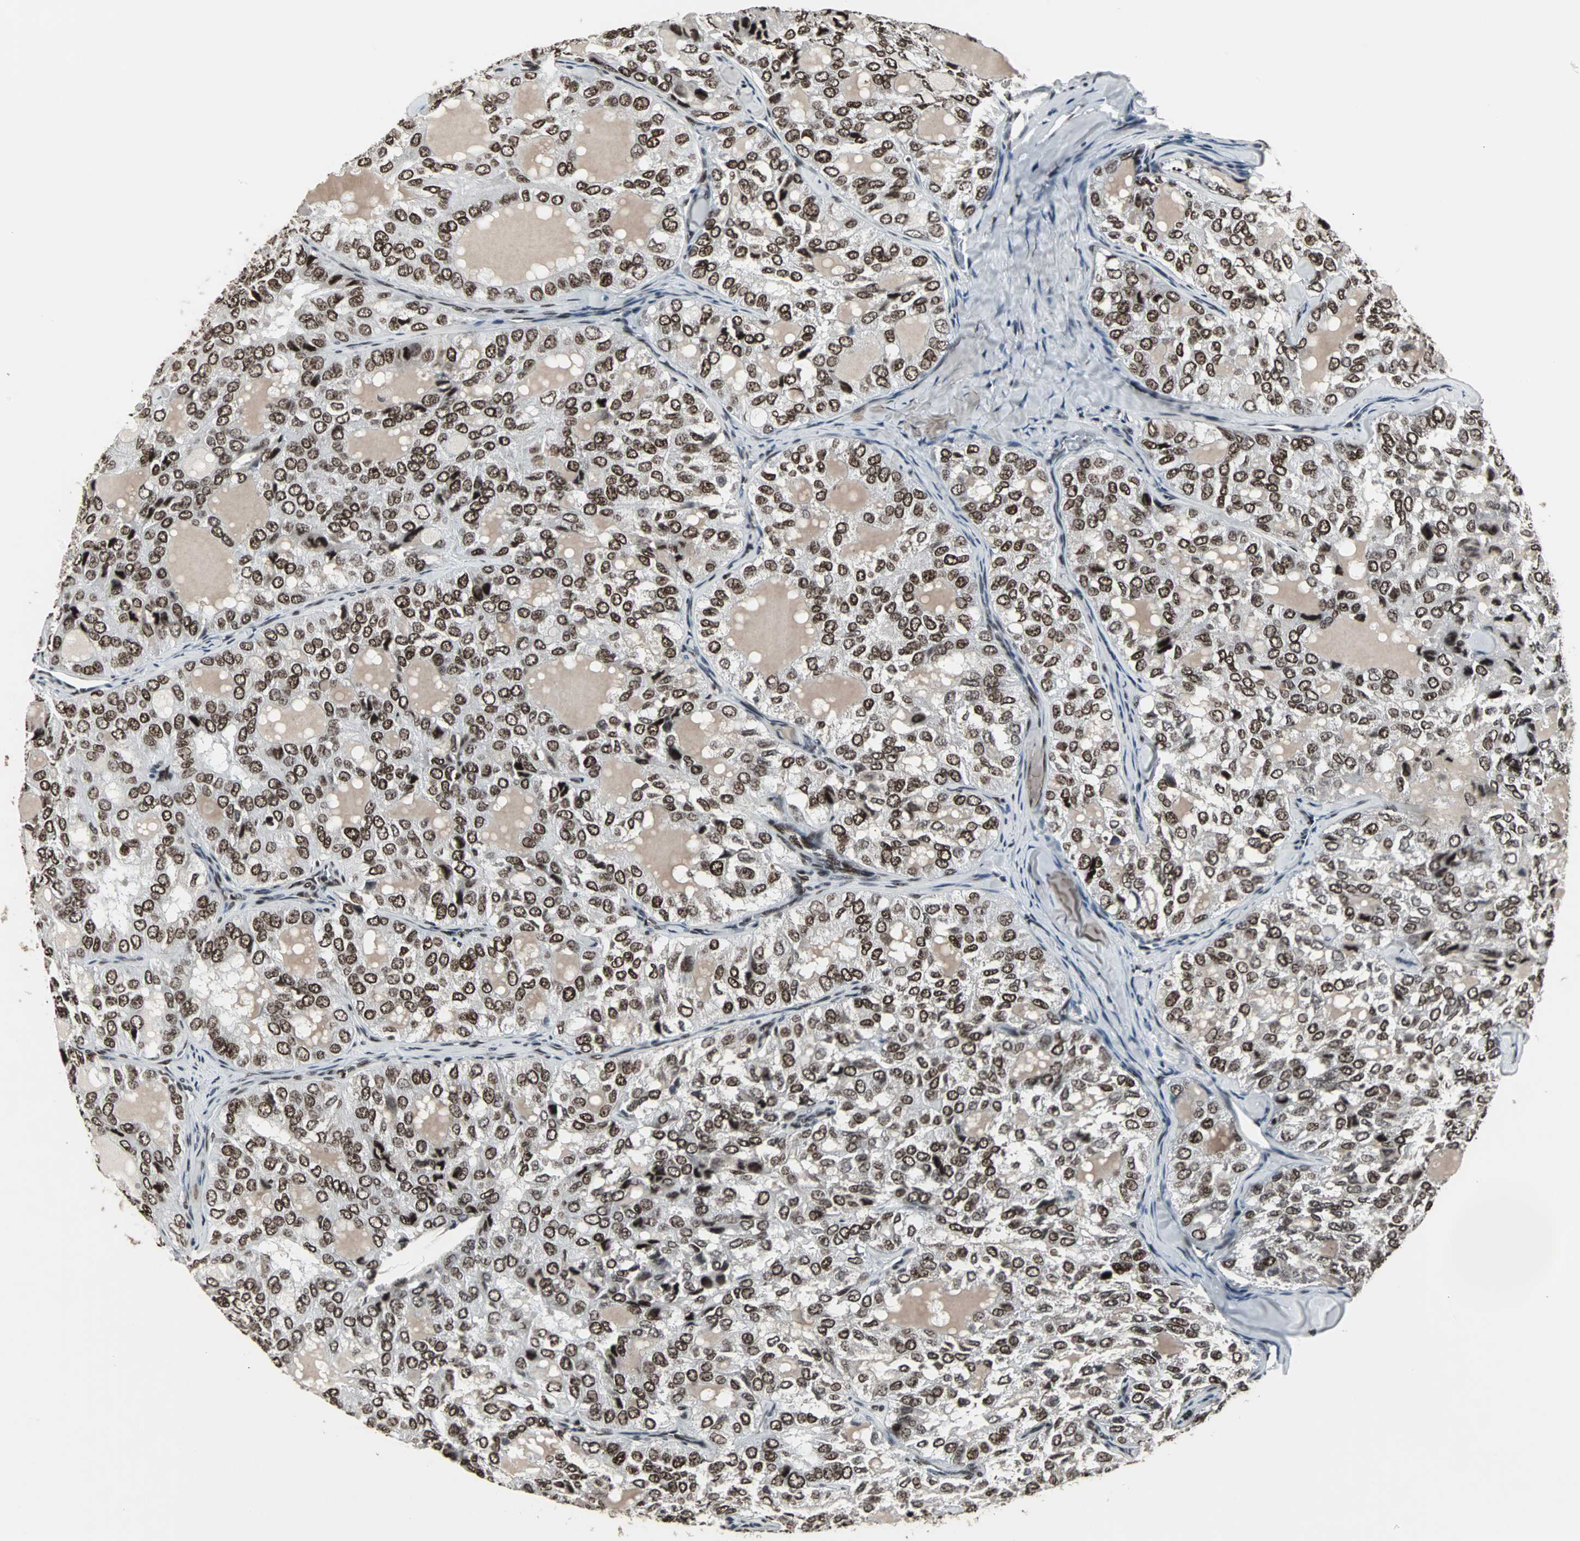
{"staining": {"intensity": "strong", "quantity": ">75%", "location": "nuclear"}, "tissue": "thyroid cancer", "cell_type": "Tumor cells", "image_type": "cancer", "snomed": [{"axis": "morphology", "description": "Follicular adenoma carcinoma, NOS"}, {"axis": "topography", "description": "Thyroid gland"}], "caption": "Thyroid cancer stained with immunohistochemistry (IHC) reveals strong nuclear expression in approximately >75% of tumor cells.", "gene": "PNKP", "patient": {"sex": "male", "age": 75}}